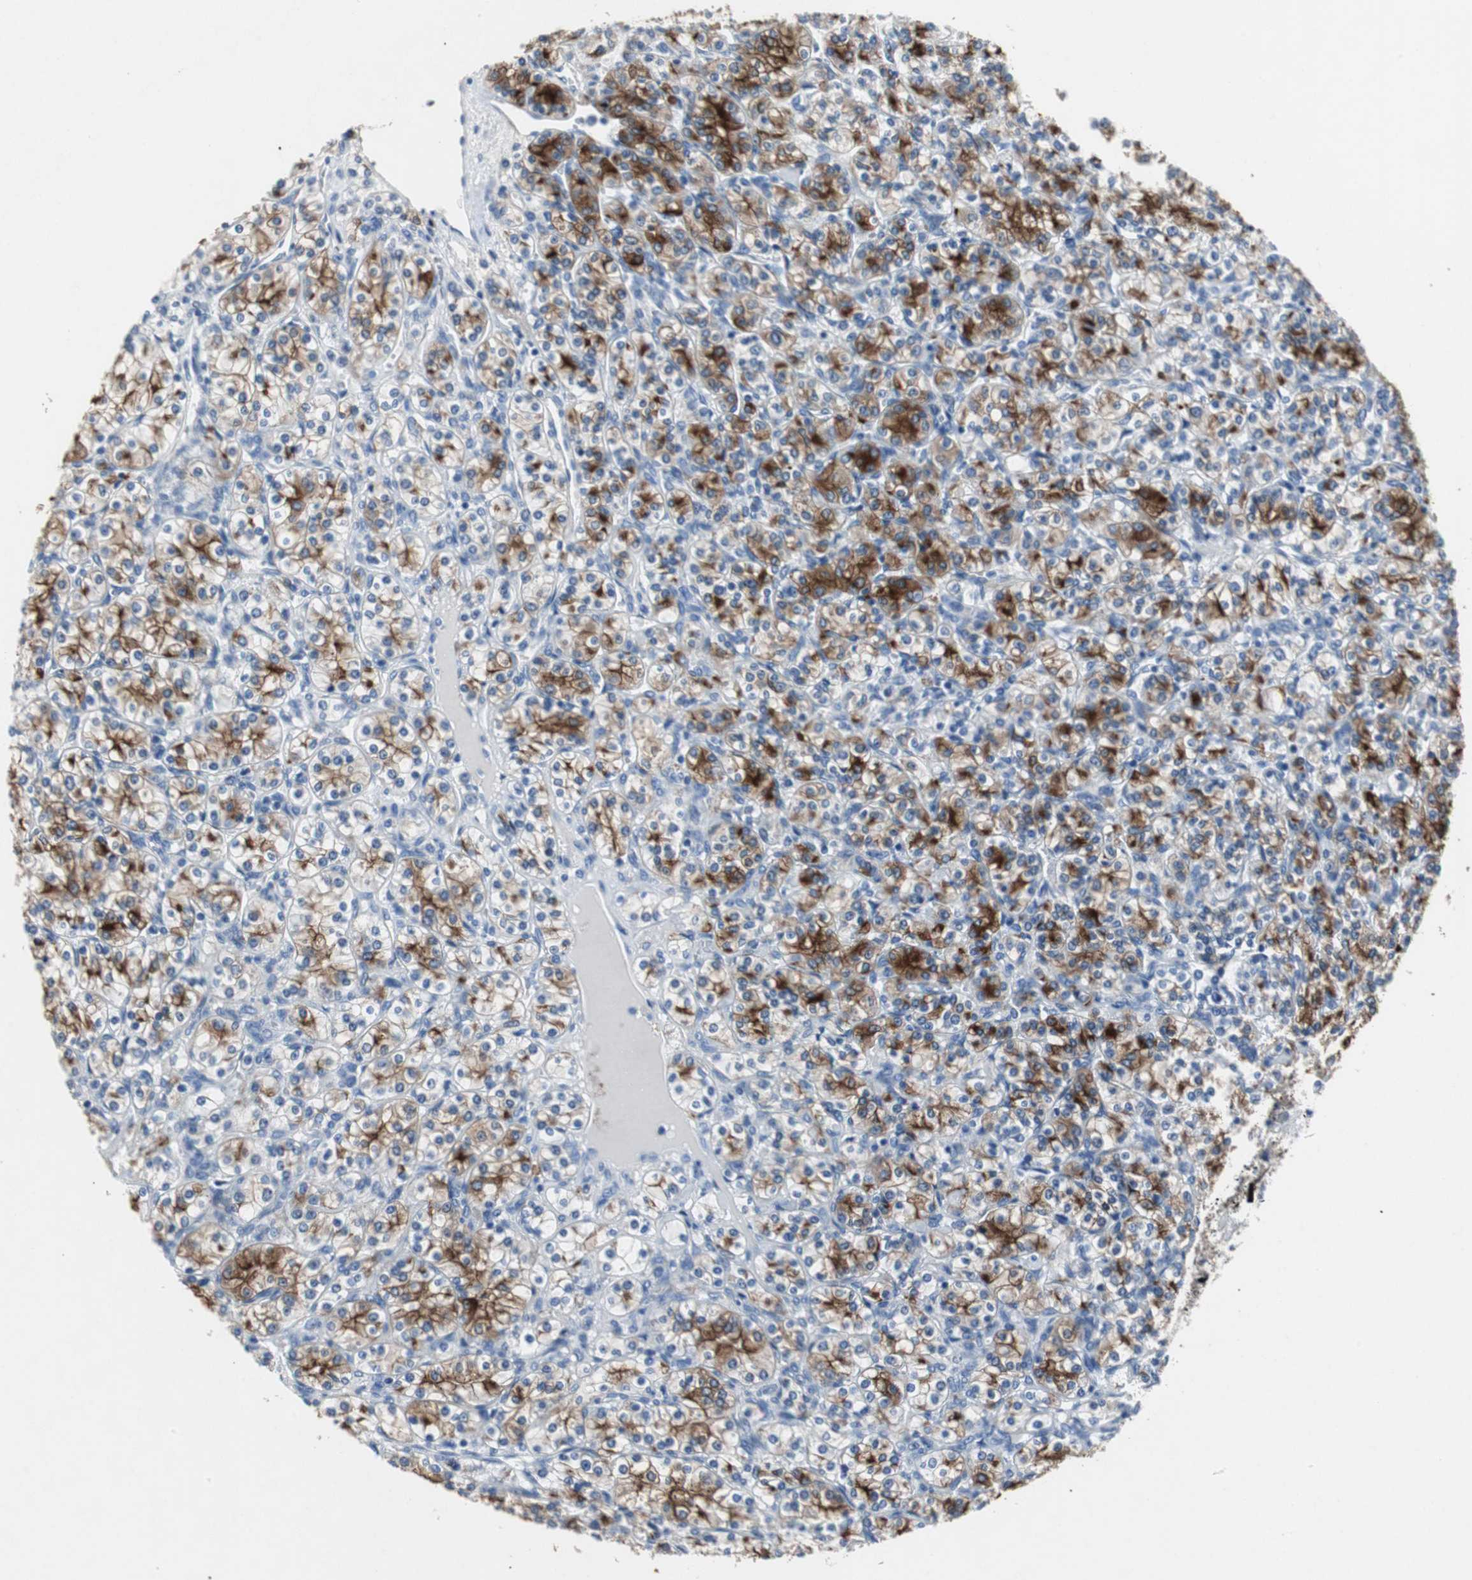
{"staining": {"intensity": "strong", "quantity": ">75%", "location": "cytoplasmic/membranous"}, "tissue": "renal cancer", "cell_type": "Tumor cells", "image_type": "cancer", "snomed": [{"axis": "morphology", "description": "Adenocarcinoma, NOS"}, {"axis": "topography", "description": "Kidney"}], "caption": "This is a photomicrograph of immunohistochemistry (IHC) staining of adenocarcinoma (renal), which shows strong staining in the cytoplasmic/membranous of tumor cells.", "gene": "LRP2", "patient": {"sex": "male", "age": 77}}